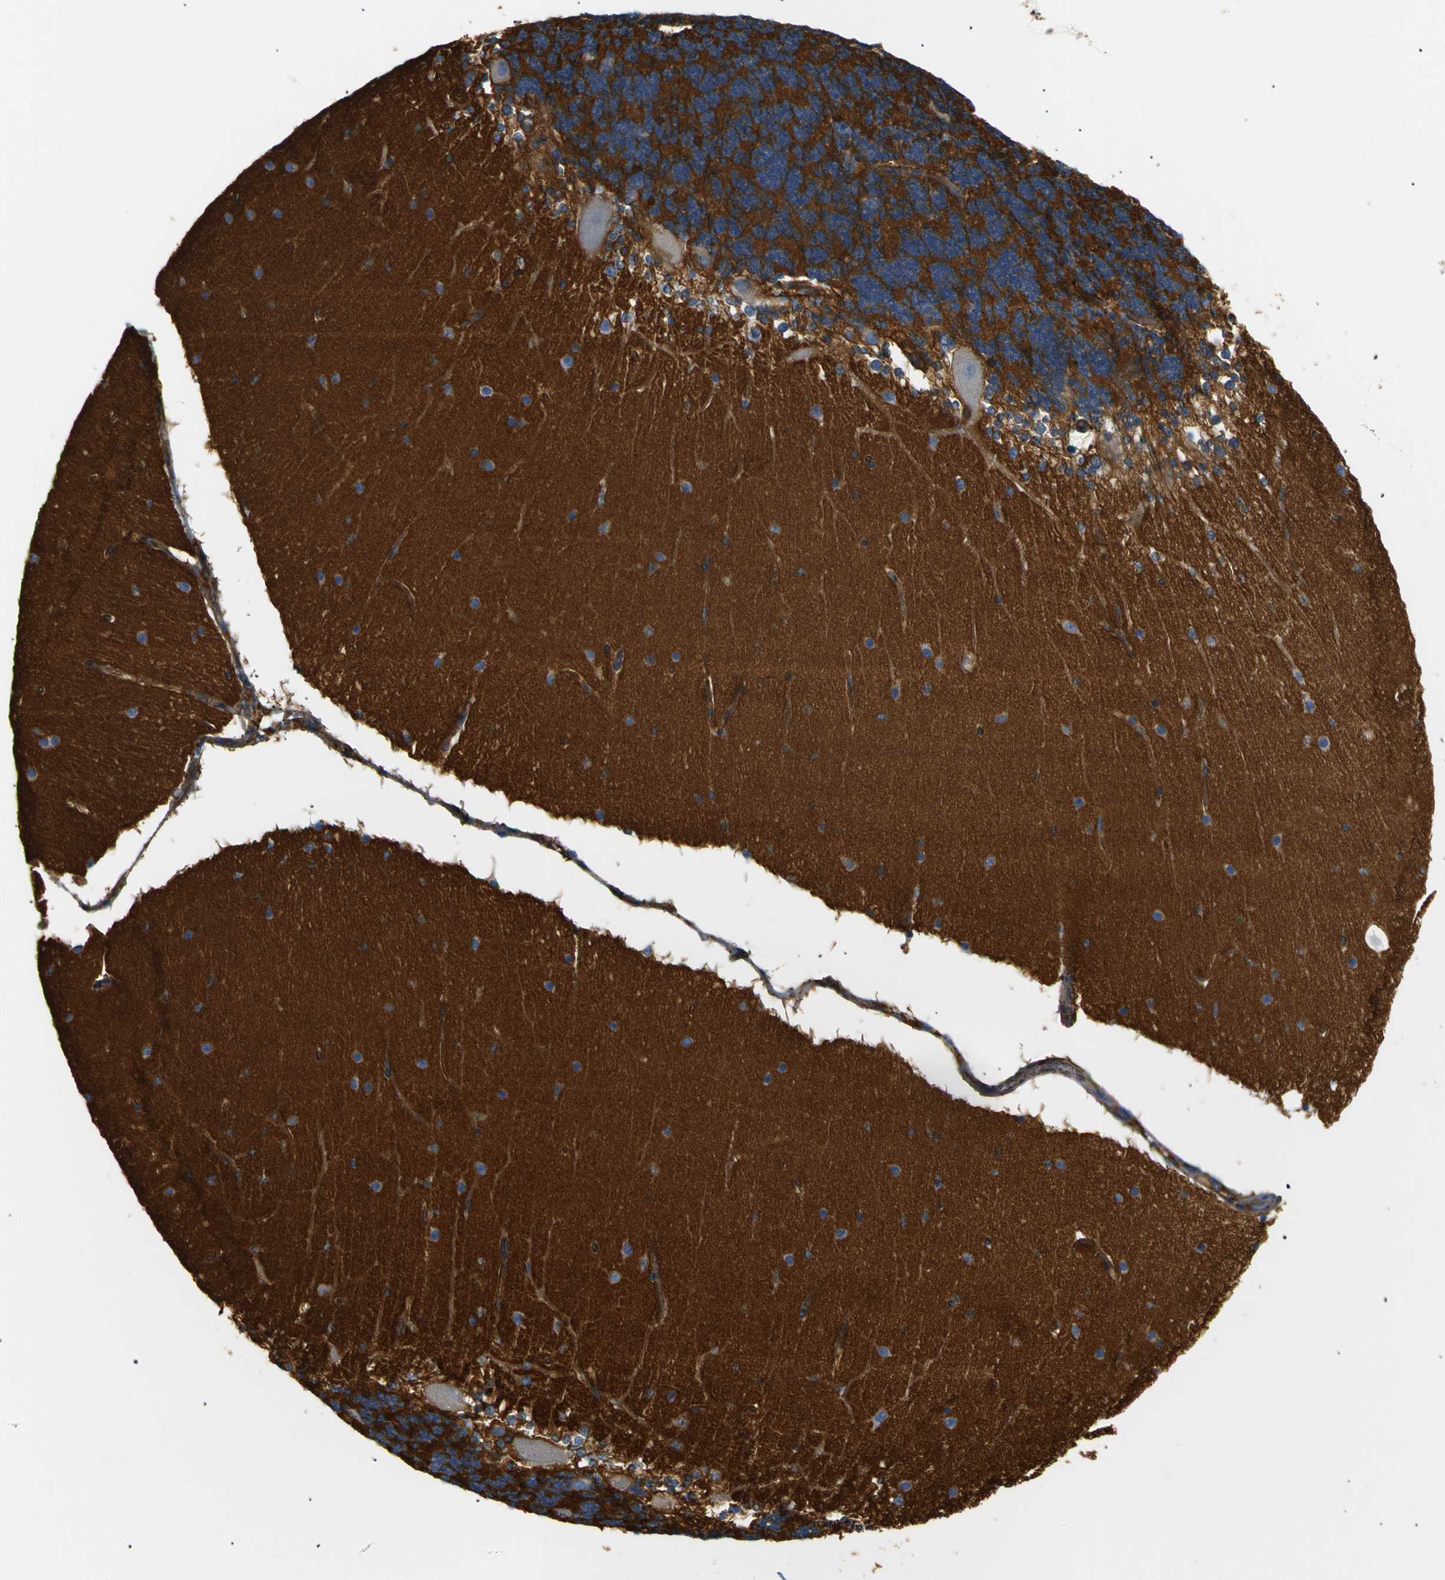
{"staining": {"intensity": "moderate", "quantity": ">75%", "location": "cytoplasmic/membranous"}, "tissue": "cerebellum", "cell_type": "Cells in granular layer", "image_type": "normal", "snomed": [{"axis": "morphology", "description": "Normal tissue, NOS"}, {"axis": "topography", "description": "Cerebellum"}], "caption": "An immunohistochemistry micrograph of normal tissue is shown. Protein staining in brown labels moderate cytoplasmic/membranous positivity in cerebellum within cells in granular layer. (brown staining indicates protein expression, while blue staining denotes nuclei).", "gene": "SPTBN1", "patient": {"sex": "female", "age": 19}}